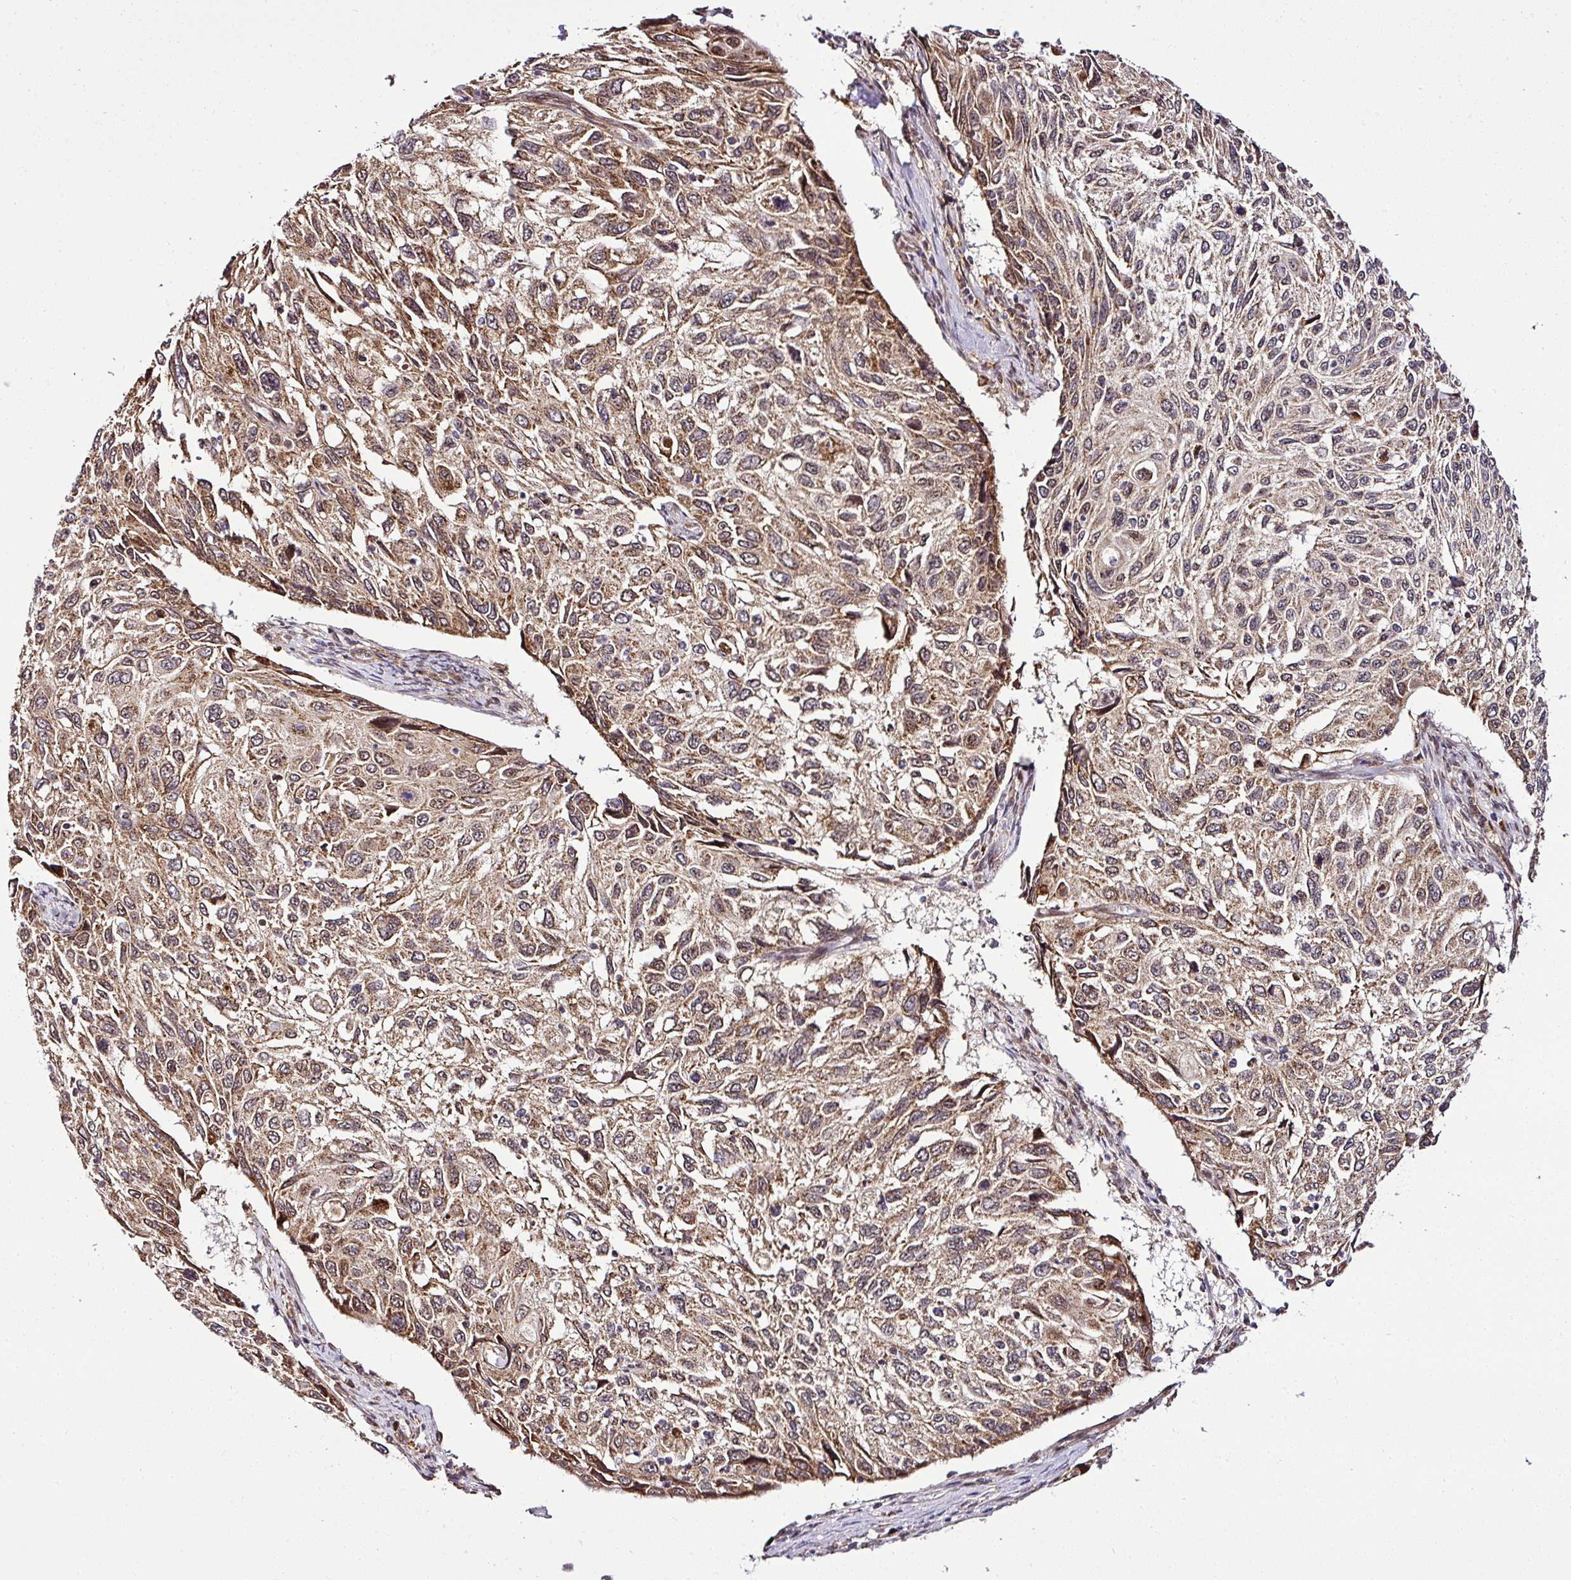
{"staining": {"intensity": "moderate", "quantity": ">75%", "location": "cytoplasmic/membranous"}, "tissue": "cervical cancer", "cell_type": "Tumor cells", "image_type": "cancer", "snomed": [{"axis": "morphology", "description": "Squamous cell carcinoma, NOS"}, {"axis": "topography", "description": "Cervix"}], "caption": "The histopathology image exhibits immunohistochemical staining of cervical squamous cell carcinoma. There is moderate cytoplasmic/membranous positivity is present in approximately >75% of tumor cells. (DAB IHC with brightfield microscopy, high magnification).", "gene": "FAM153A", "patient": {"sex": "female", "age": 70}}